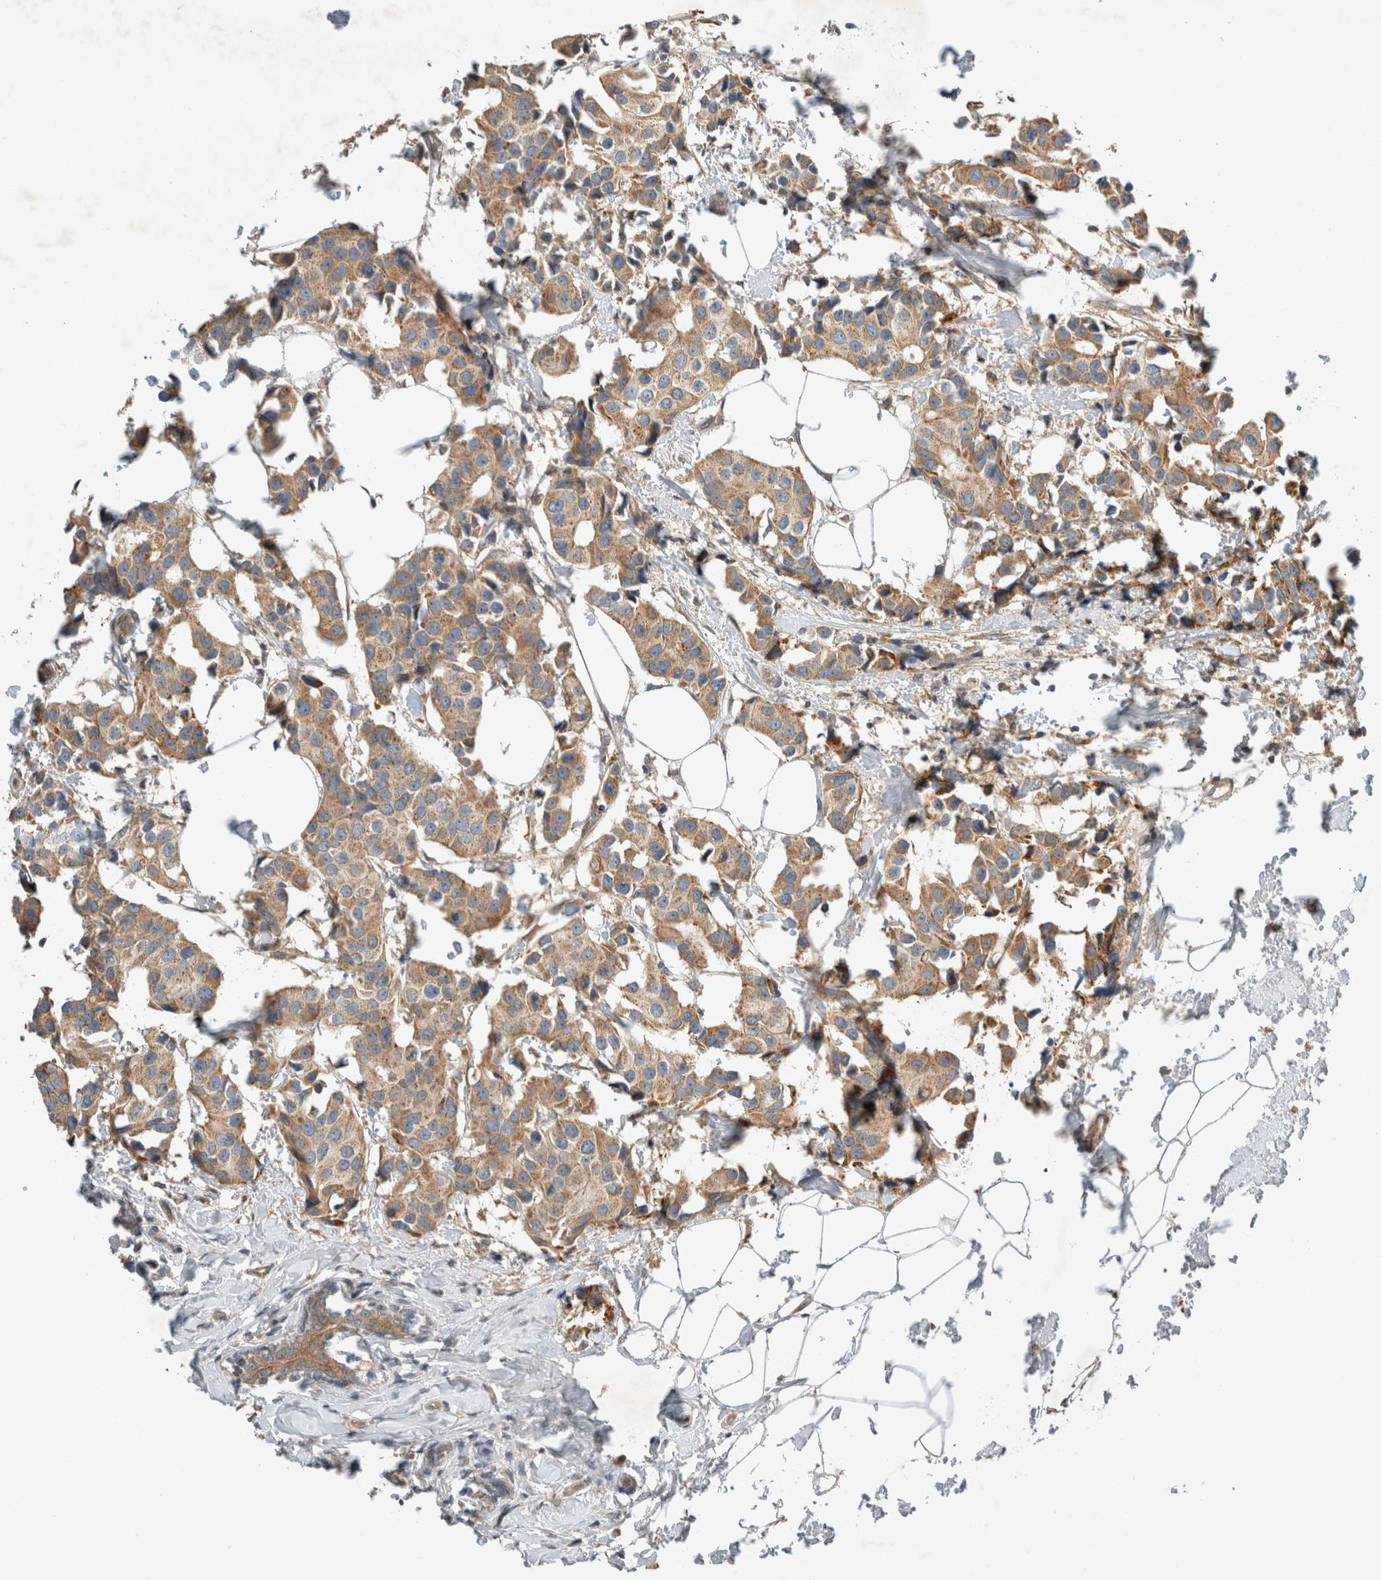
{"staining": {"intensity": "moderate", "quantity": ">75%", "location": "cytoplasmic/membranous"}, "tissue": "breast cancer", "cell_type": "Tumor cells", "image_type": "cancer", "snomed": [{"axis": "morphology", "description": "Normal tissue, NOS"}, {"axis": "morphology", "description": "Duct carcinoma"}, {"axis": "topography", "description": "Breast"}], "caption": "IHC (DAB (3,3'-diaminobenzidine)) staining of human breast cancer (infiltrating ductal carcinoma) exhibits moderate cytoplasmic/membranous protein expression in approximately >75% of tumor cells.", "gene": "ARMC9", "patient": {"sex": "female", "age": 39}}